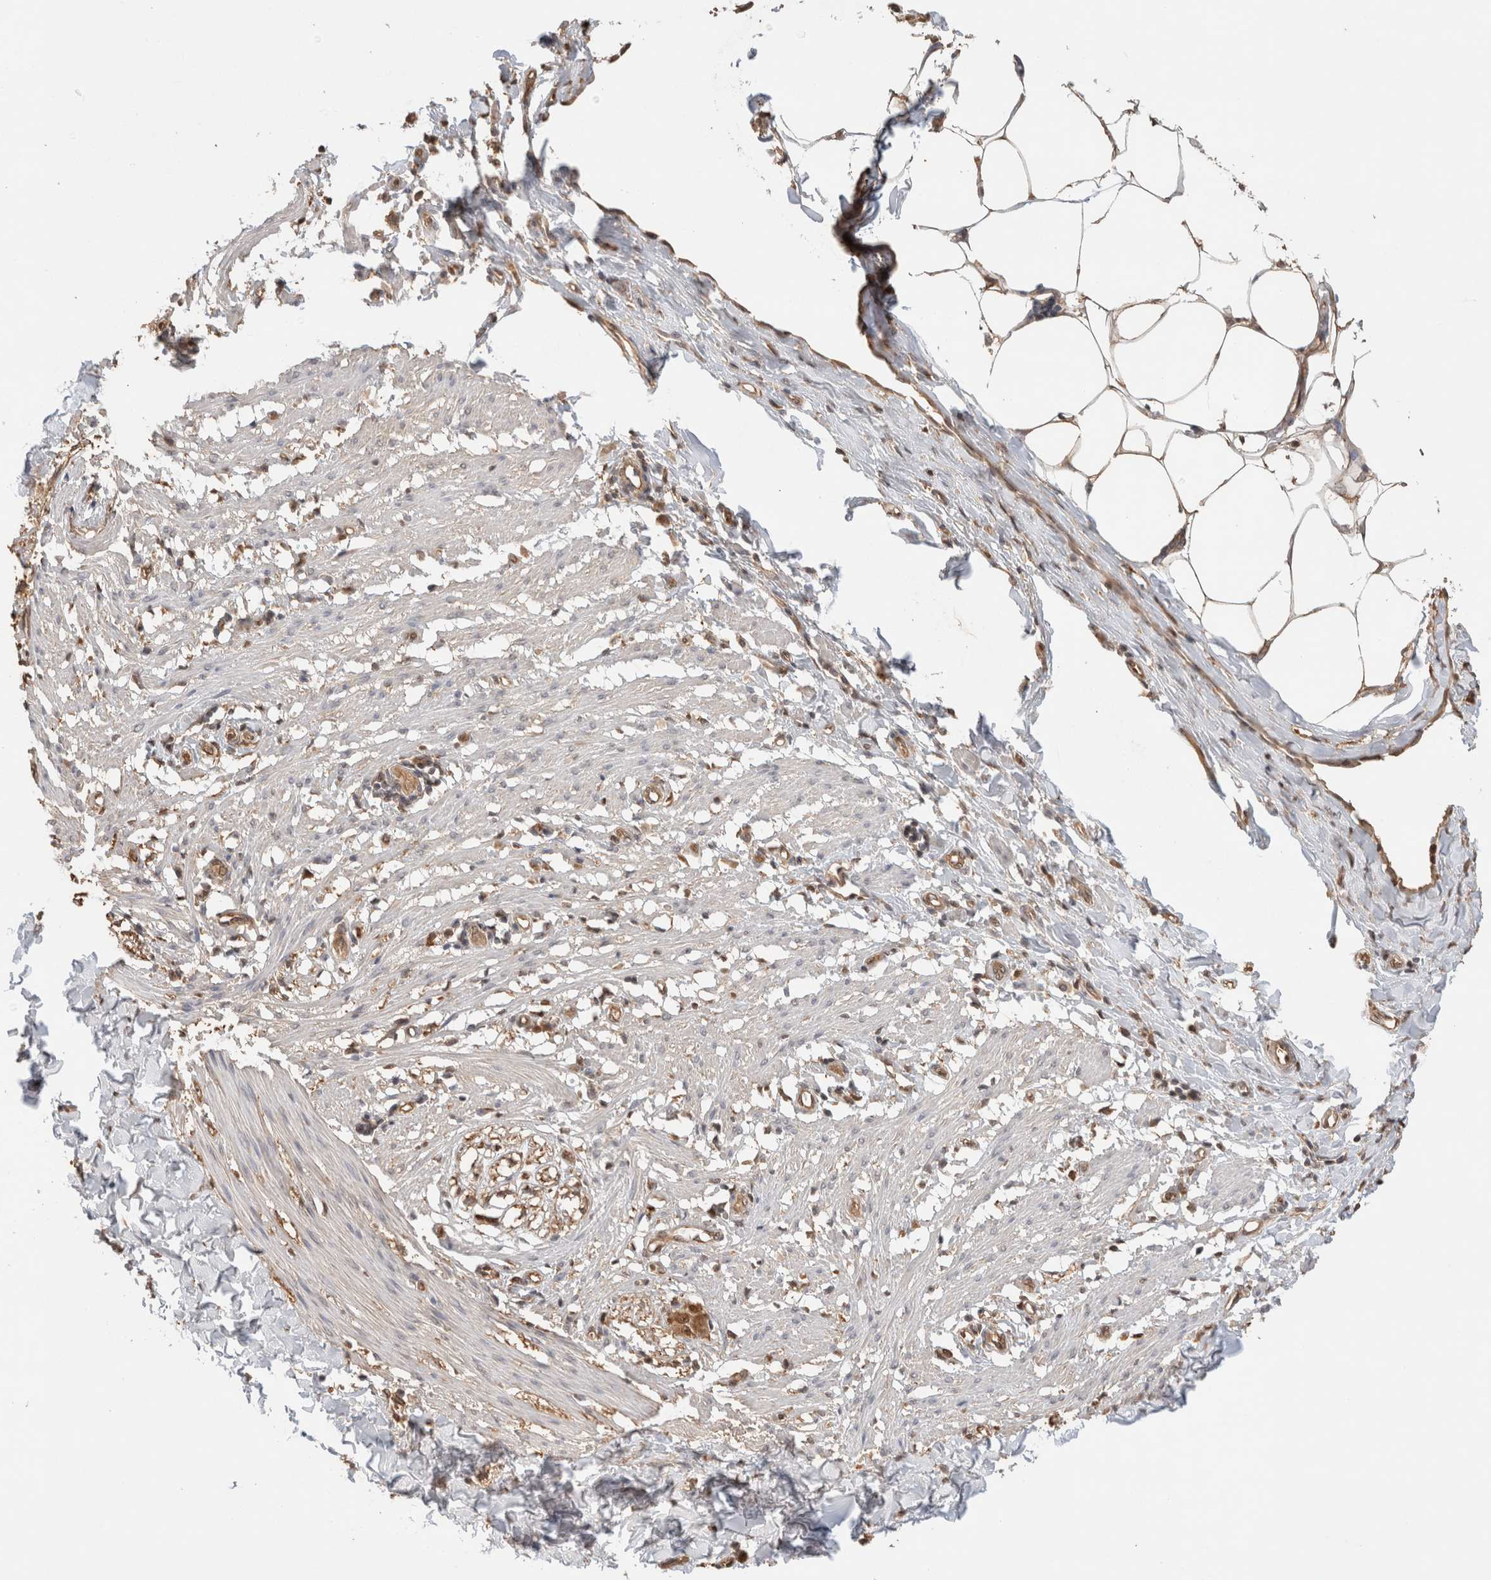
{"staining": {"intensity": "negative", "quantity": "none", "location": "none"}, "tissue": "smooth muscle", "cell_type": "Smooth muscle cells", "image_type": "normal", "snomed": [{"axis": "morphology", "description": "Normal tissue, NOS"}, {"axis": "morphology", "description": "Adenocarcinoma, NOS"}, {"axis": "topography", "description": "Smooth muscle"}, {"axis": "topography", "description": "Colon"}], "caption": "Micrograph shows no protein positivity in smooth muscle cells of unremarkable smooth muscle.", "gene": "YWHAH", "patient": {"sex": "male", "age": 14}}